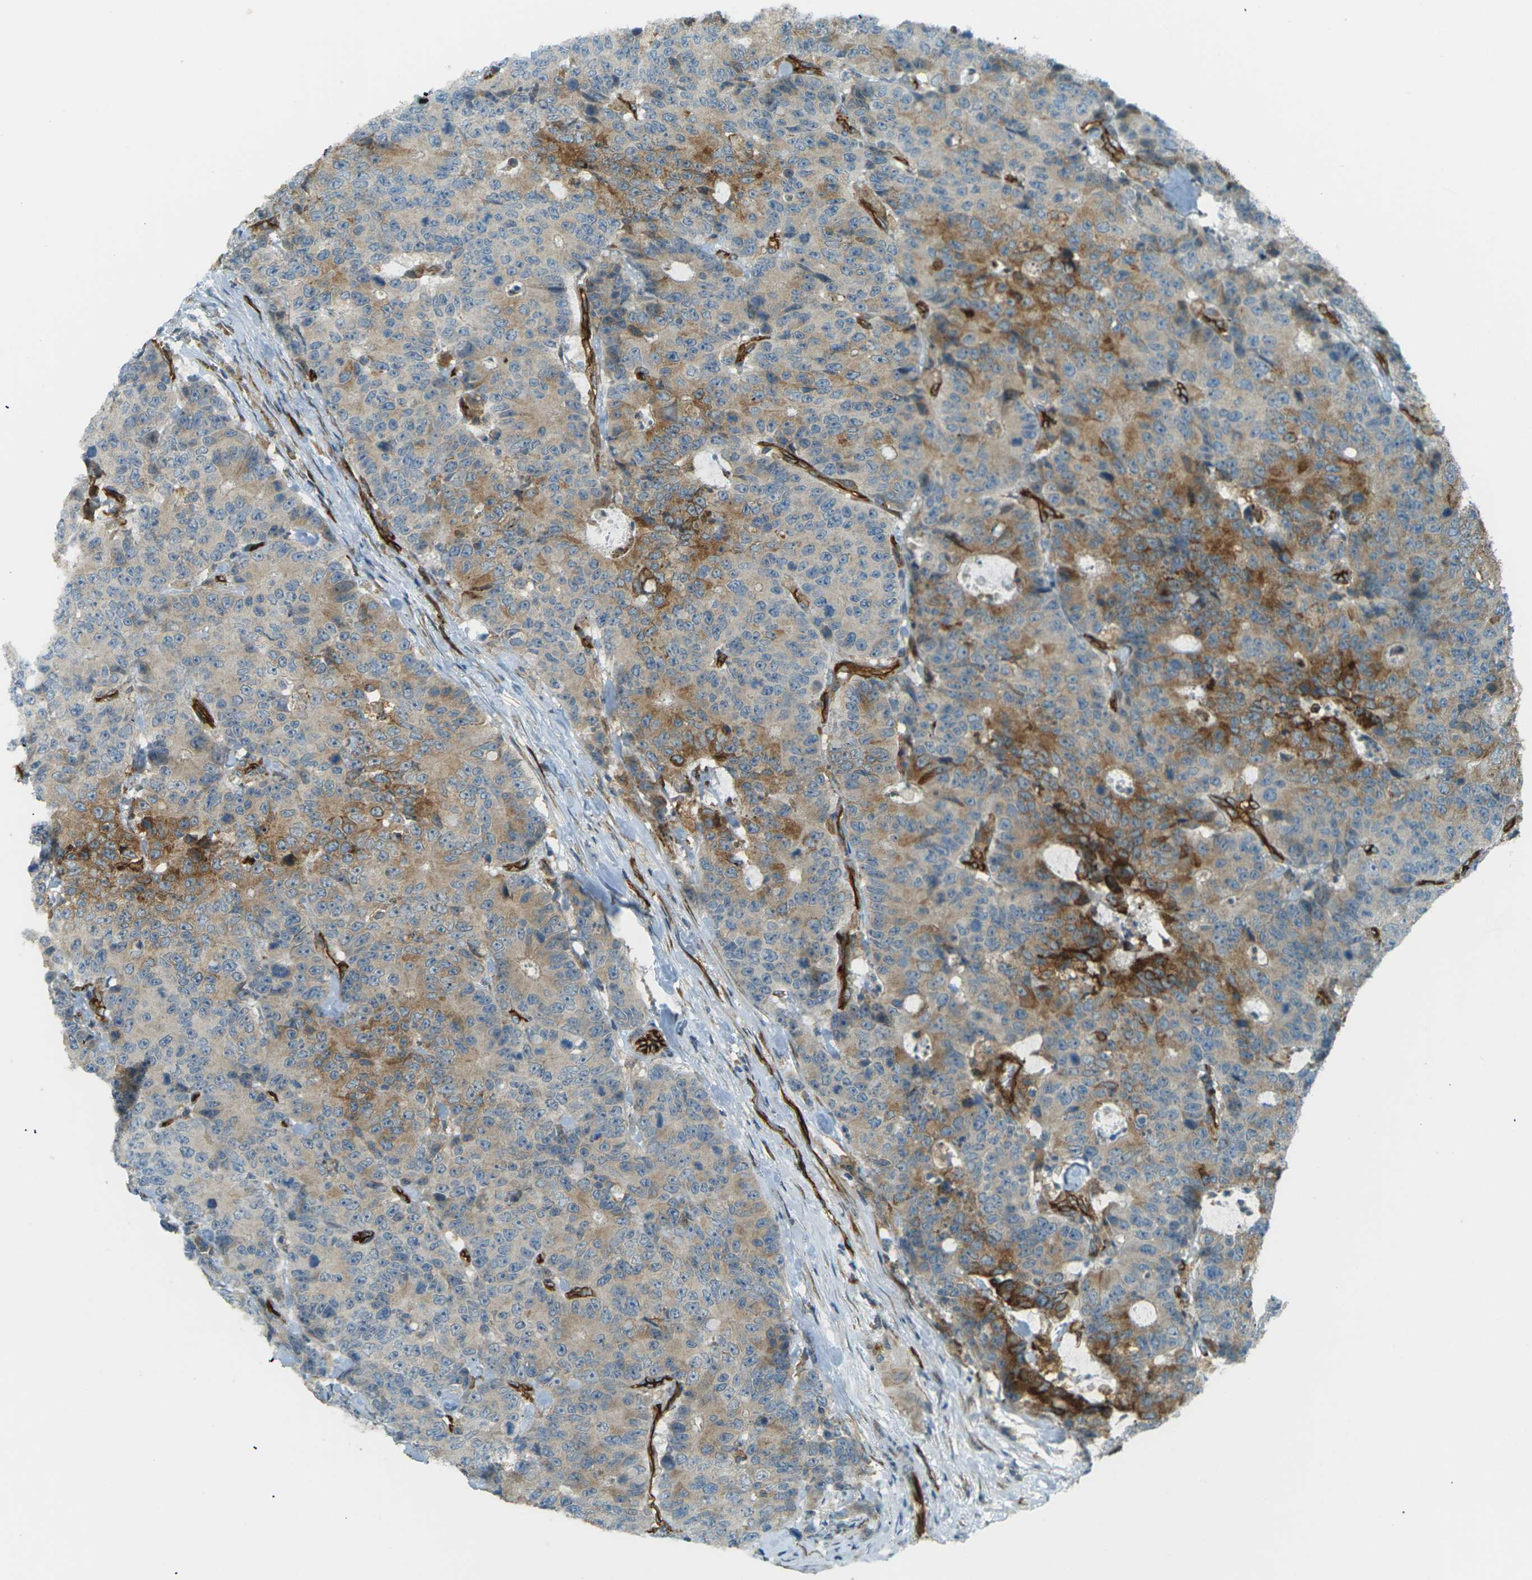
{"staining": {"intensity": "moderate", "quantity": "25%-75%", "location": "cytoplasmic/membranous"}, "tissue": "colorectal cancer", "cell_type": "Tumor cells", "image_type": "cancer", "snomed": [{"axis": "morphology", "description": "Adenocarcinoma, NOS"}, {"axis": "topography", "description": "Colon"}], "caption": "Moderate cytoplasmic/membranous expression for a protein is appreciated in about 25%-75% of tumor cells of colorectal cancer (adenocarcinoma) using immunohistochemistry.", "gene": "S1PR1", "patient": {"sex": "female", "age": 86}}